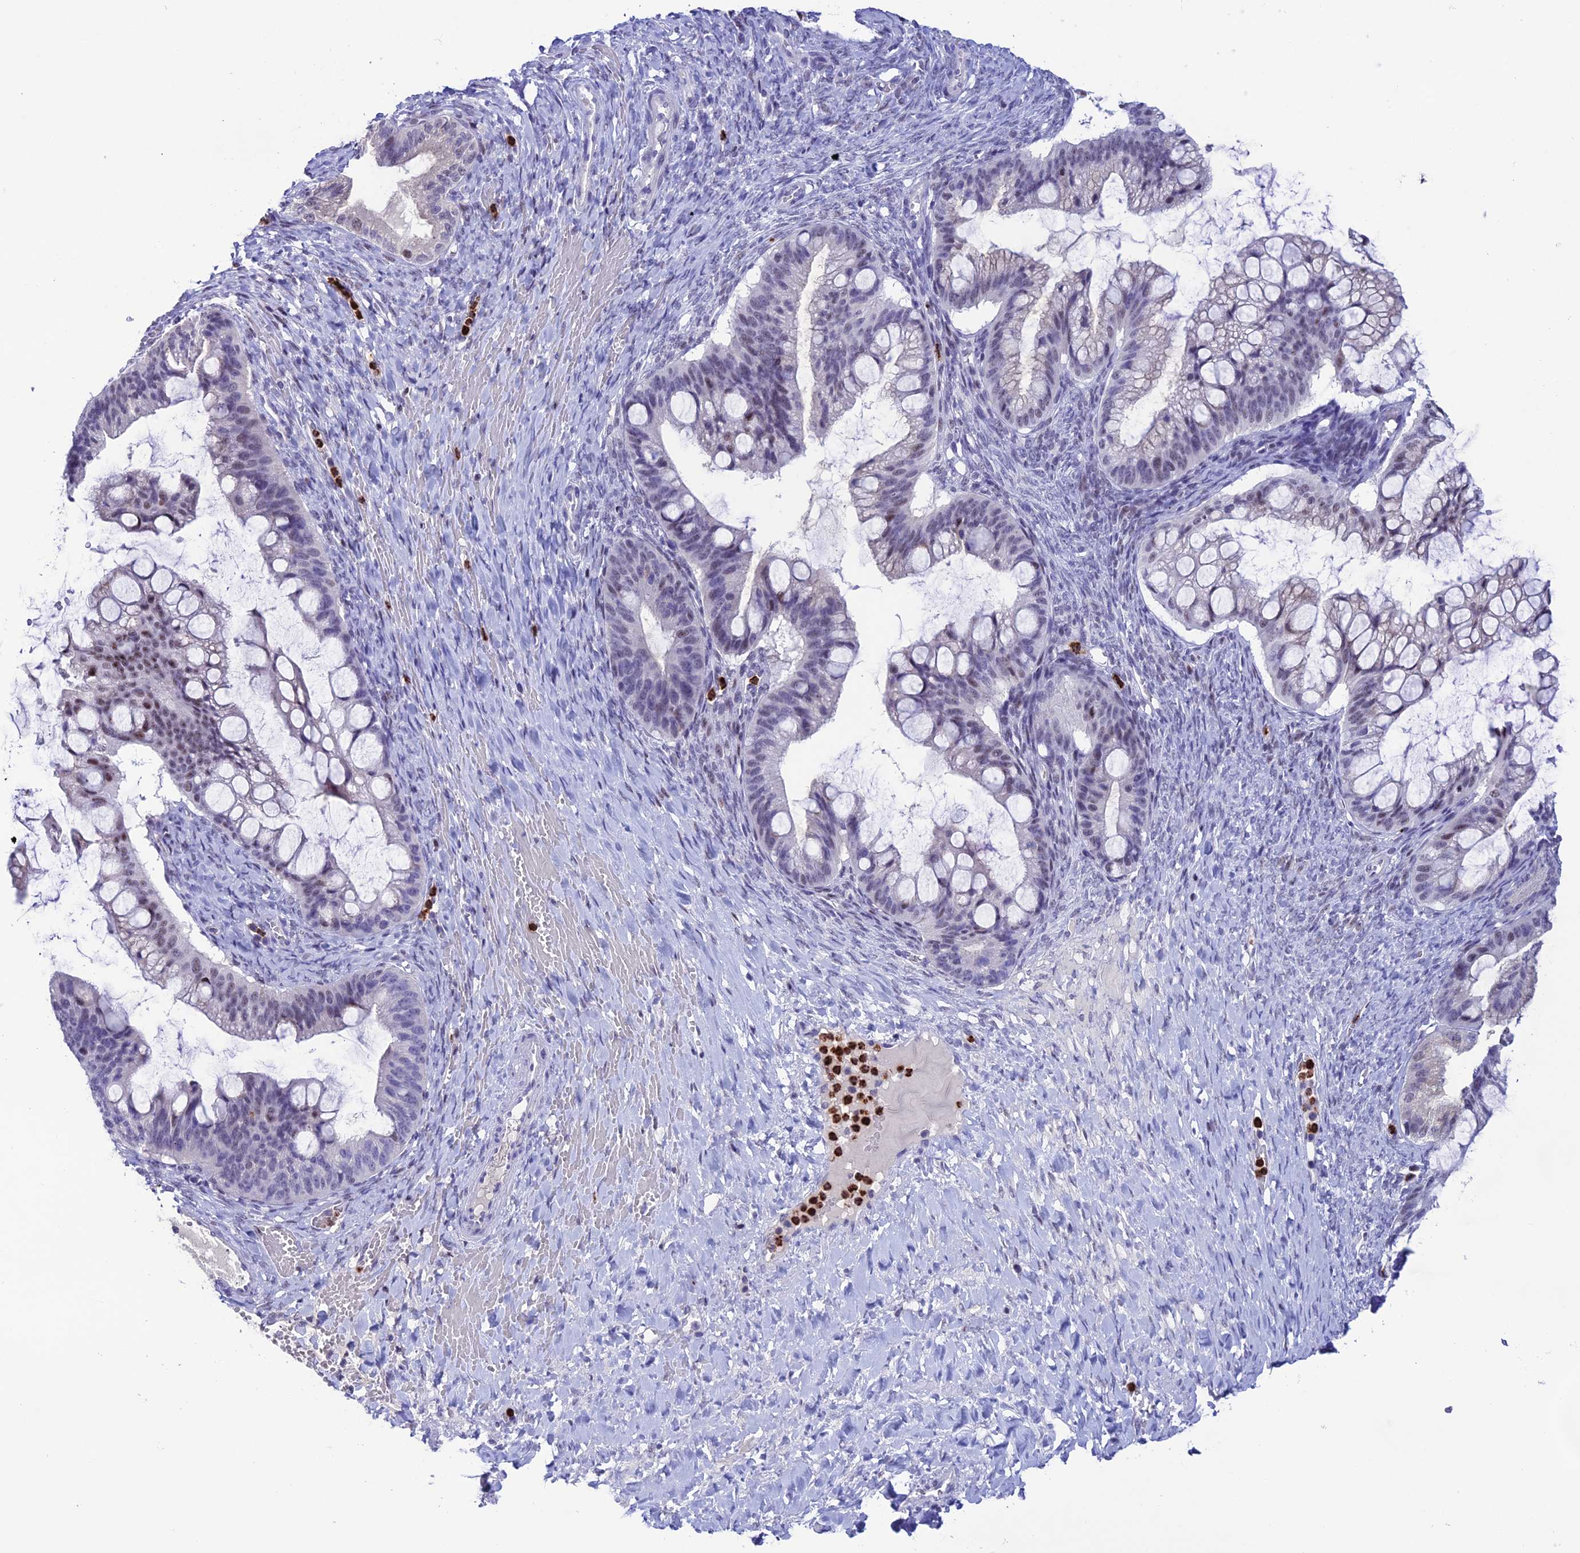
{"staining": {"intensity": "weak", "quantity": "25%-75%", "location": "nuclear"}, "tissue": "ovarian cancer", "cell_type": "Tumor cells", "image_type": "cancer", "snomed": [{"axis": "morphology", "description": "Cystadenocarcinoma, mucinous, NOS"}, {"axis": "topography", "description": "Ovary"}], "caption": "Protein staining of mucinous cystadenocarcinoma (ovarian) tissue reveals weak nuclear staining in about 25%-75% of tumor cells.", "gene": "MFSD2B", "patient": {"sex": "female", "age": 73}}